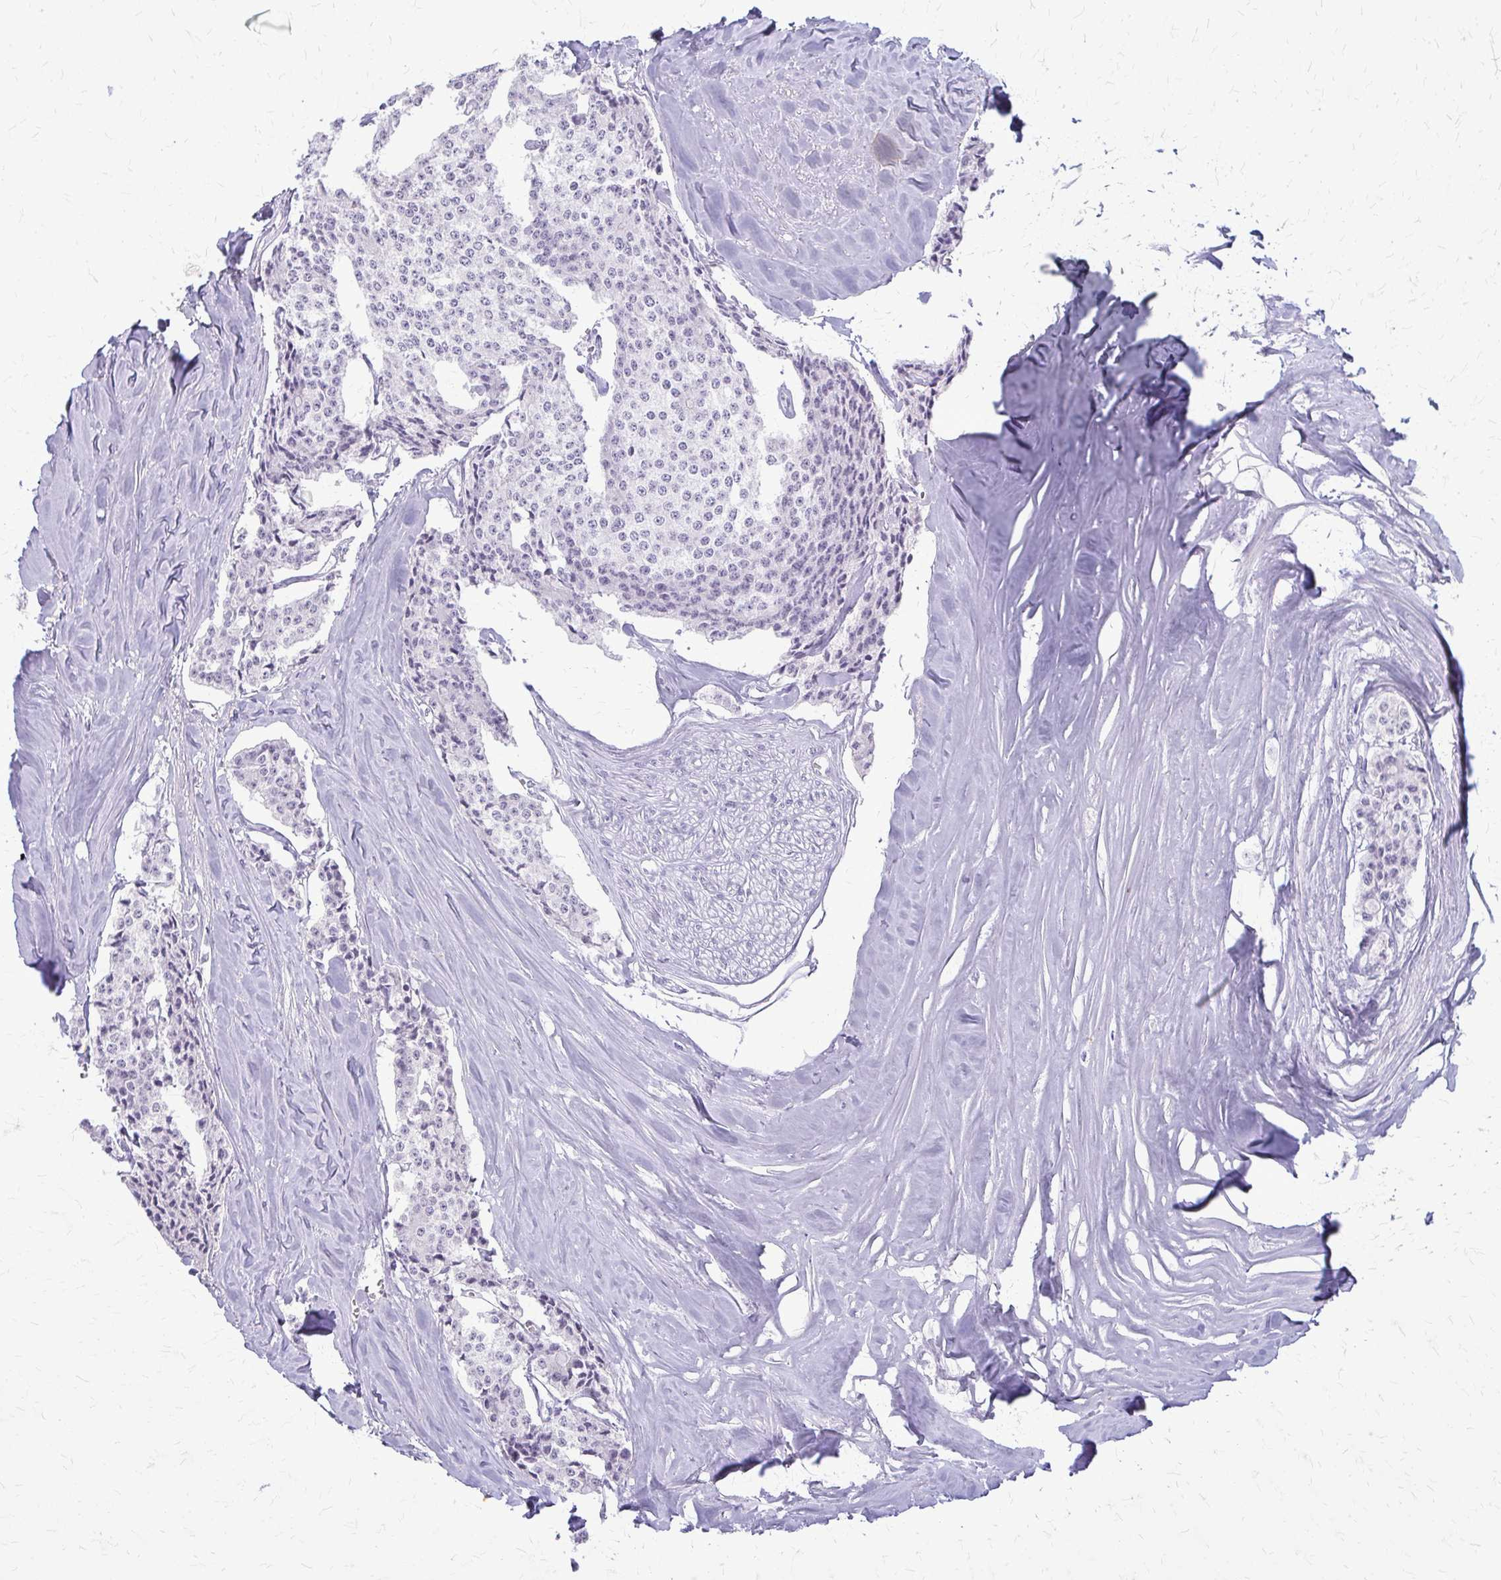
{"staining": {"intensity": "negative", "quantity": "none", "location": "none"}, "tissue": "carcinoid", "cell_type": "Tumor cells", "image_type": "cancer", "snomed": [{"axis": "morphology", "description": "Carcinoid, malignant, NOS"}, {"axis": "topography", "description": "Small intestine"}], "caption": "Immunohistochemistry of human carcinoid (malignant) shows no positivity in tumor cells.", "gene": "KRT5", "patient": {"sex": "female", "age": 64}}